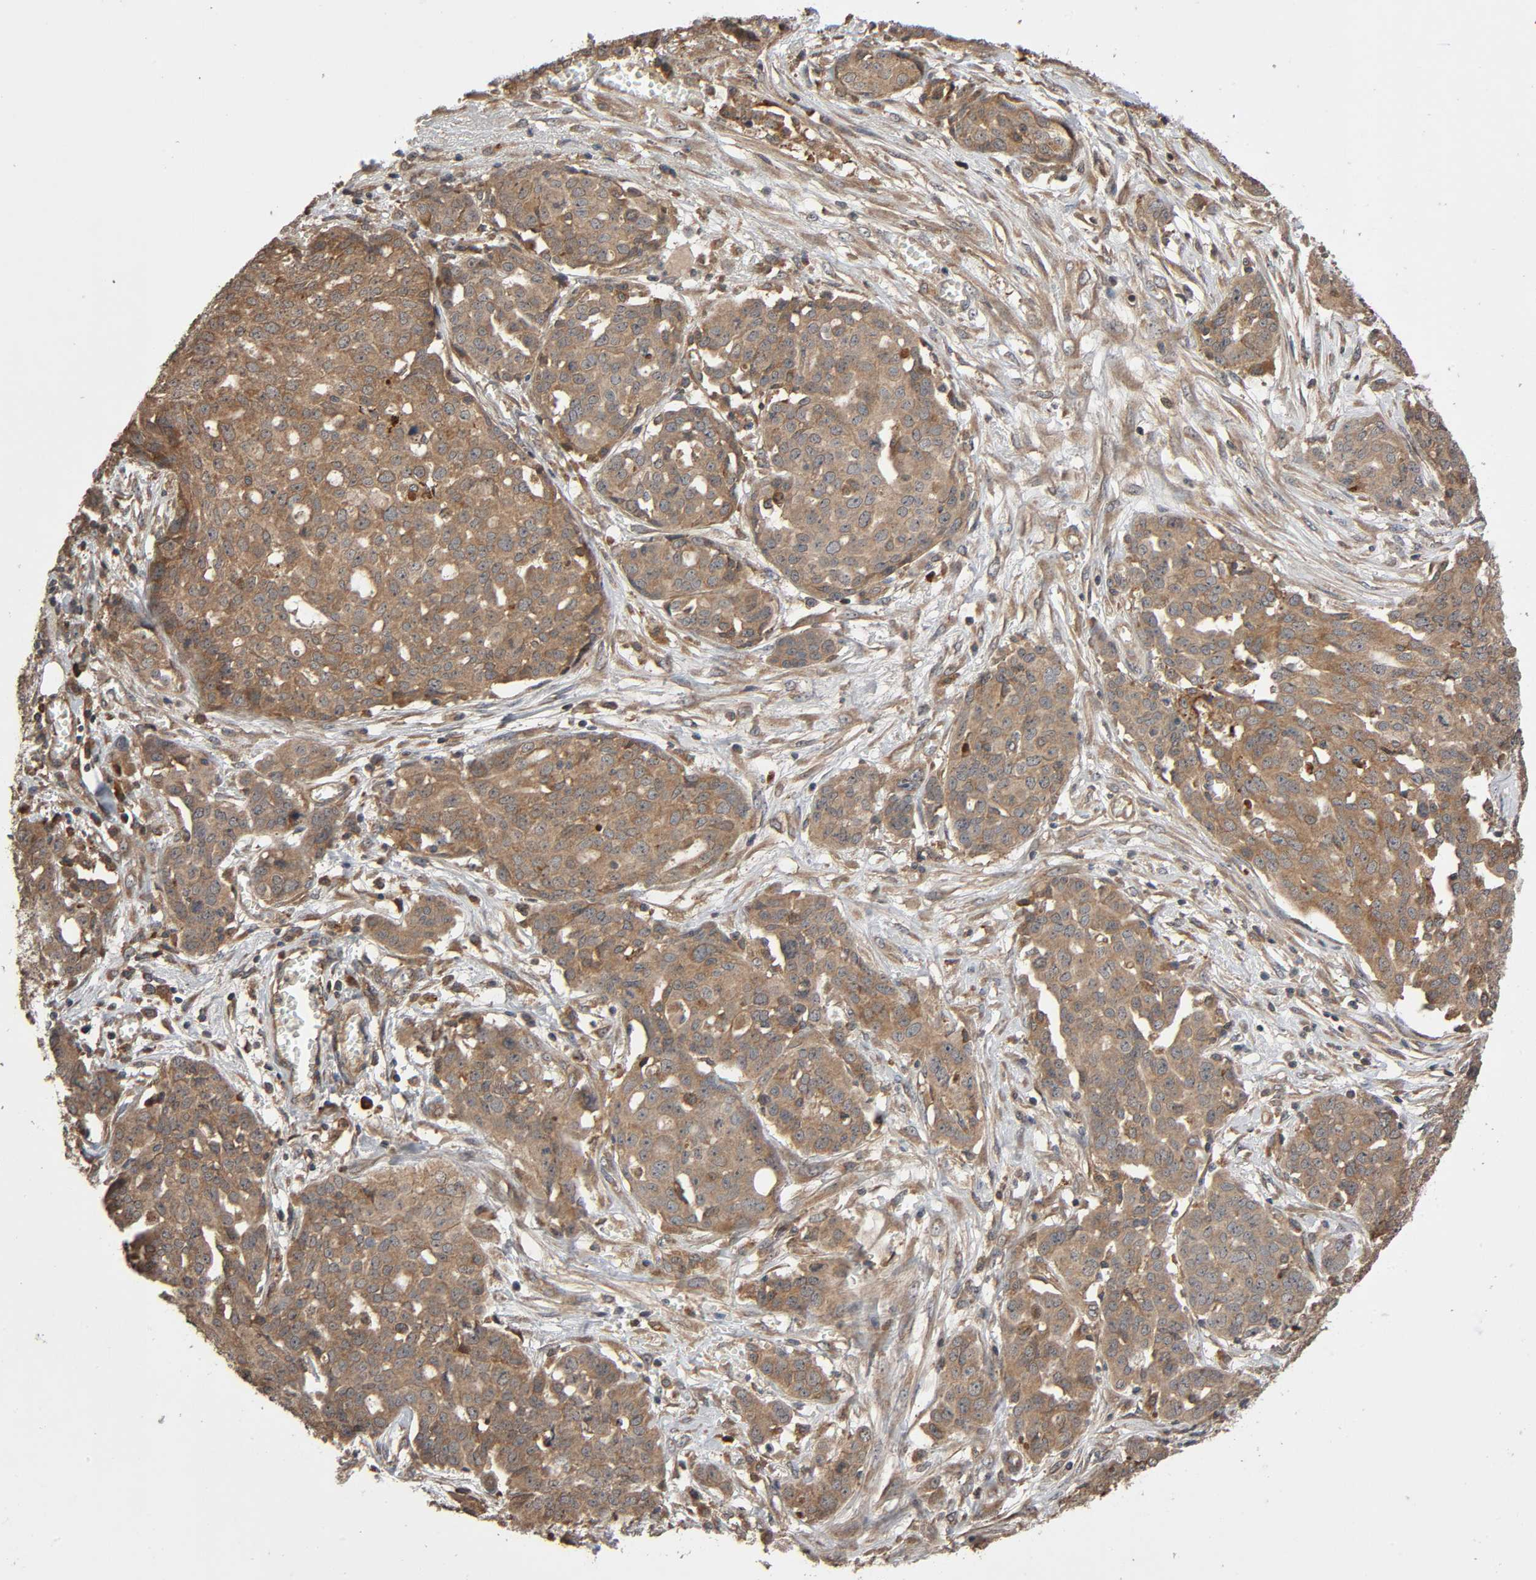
{"staining": {"intensity": "moderate", "quantity": ">75%", "location": "cytoplasmic/membranous"}, "tissue": "ovarian cancer", "cell_type": "Tumor cells", "image_type": "cancer", "snomed": [{"axis": "morphology", "description": "Cystadenocarcinoma, serous, NOS"}, {"axis": "topography", "description": "Soft tissue"}, {"axis": "topography", "description": "Ovary"}], "caption": "About >75% of tumor cells in human serous cystadenocarcinoma (ovarian) display moderate cytoplasmic/membranous protein expression as visualized by brown immunohistochemical staining.", "gene": "MAP3K8", "patient": {"sex": "female", "age": 57}}